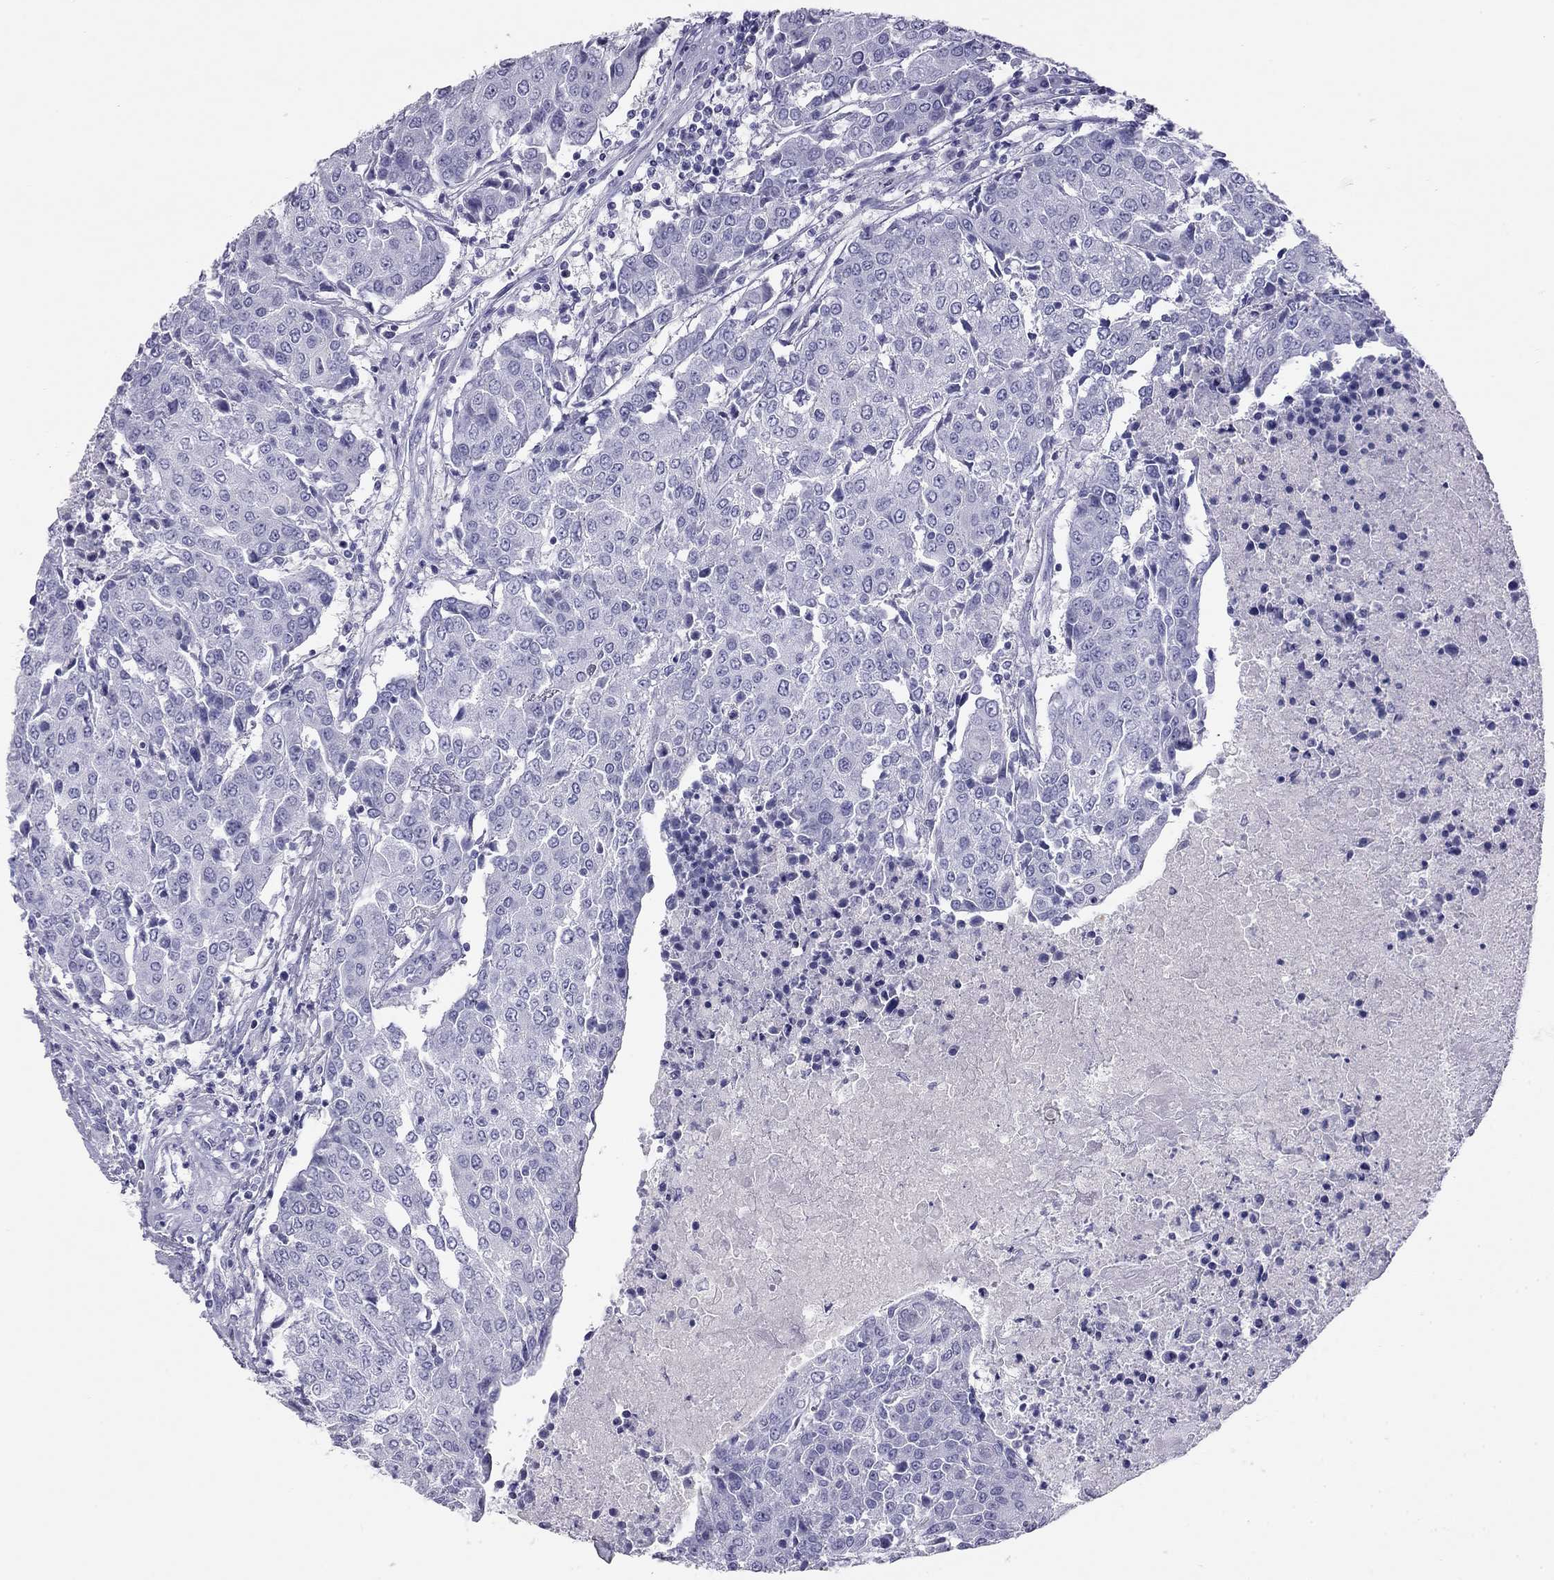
{"staining": {"intensity": "negative", "quantity": "none", "location": "none"}, "tissue": "urothelial cancer", "cell_type": "Tumor cells", "image_type": "cancer", "snomed": [{"axis": "morphology", "description": "Urothelial carcinoma, High grade"}, {"axis": "topography", "description": "Urinary bladder"}], "caption": "Immunohistochemical staining of human urothelial carcinoma (high-grade) displays no significant staining in tumor cells.", "gene": "KLRG1", "patient": {"sex": "female", "age": 85}}